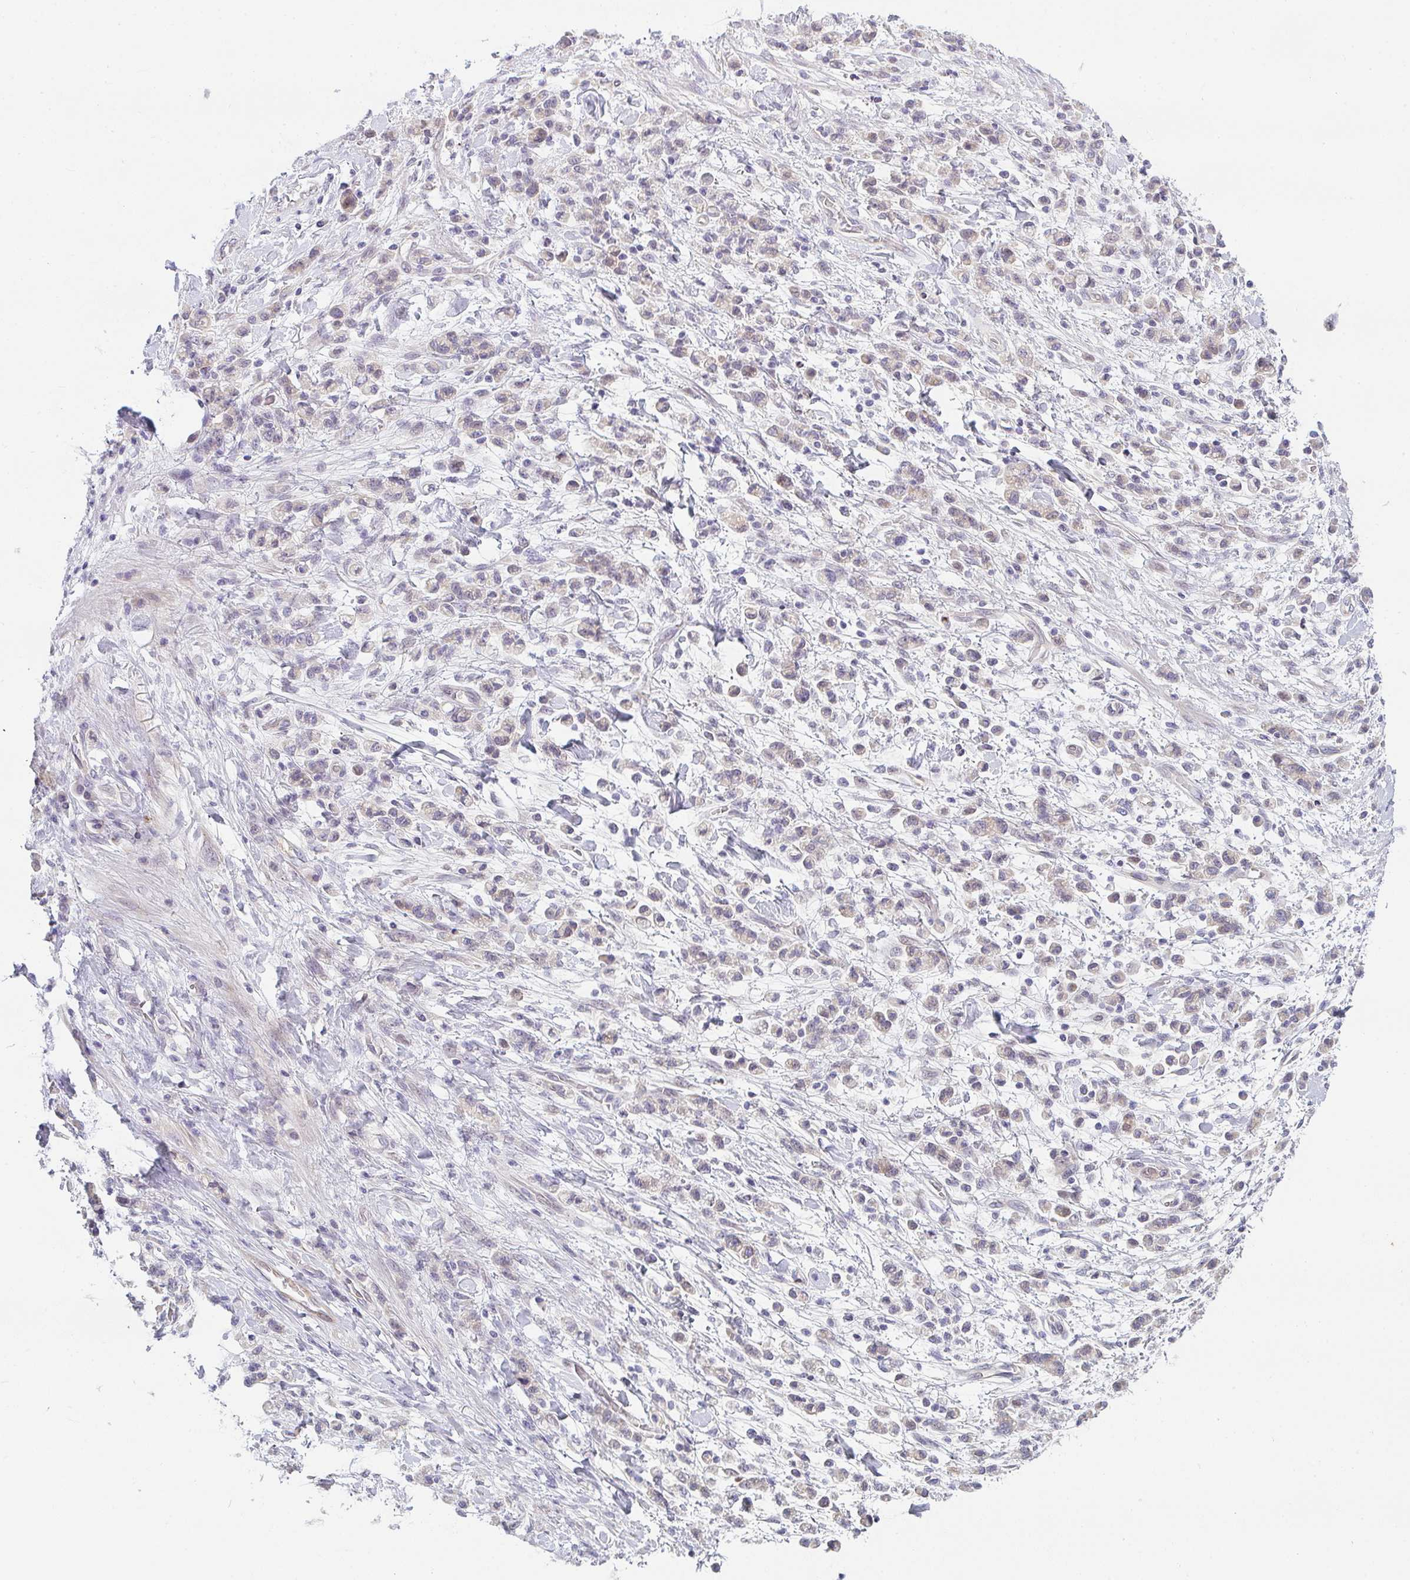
{"staining": {"intensity": "weak", "quantity": "25%-75%", "location": "cytoplasmic/membranous"}, "tissue": "stomach cancer", "cell_type": "Tumor cells", "image_type": "cancer", "snomed": [{"axis": "morphology", "description": "Adenocarcinoma, NOS"}, {"axis": "topography", "description": "Stomach"}], "caption": "DAB (3,3'-diaminobenzidine) immunohistochemical staining of human stomach cancer (adenocarcinoma) reveals weak cytoplasmic/membranous protein expression in about 25%-75% of tumor cells.", "gene": "TNFRSF10A", "patient": {"sex": "male", "age": 76}}